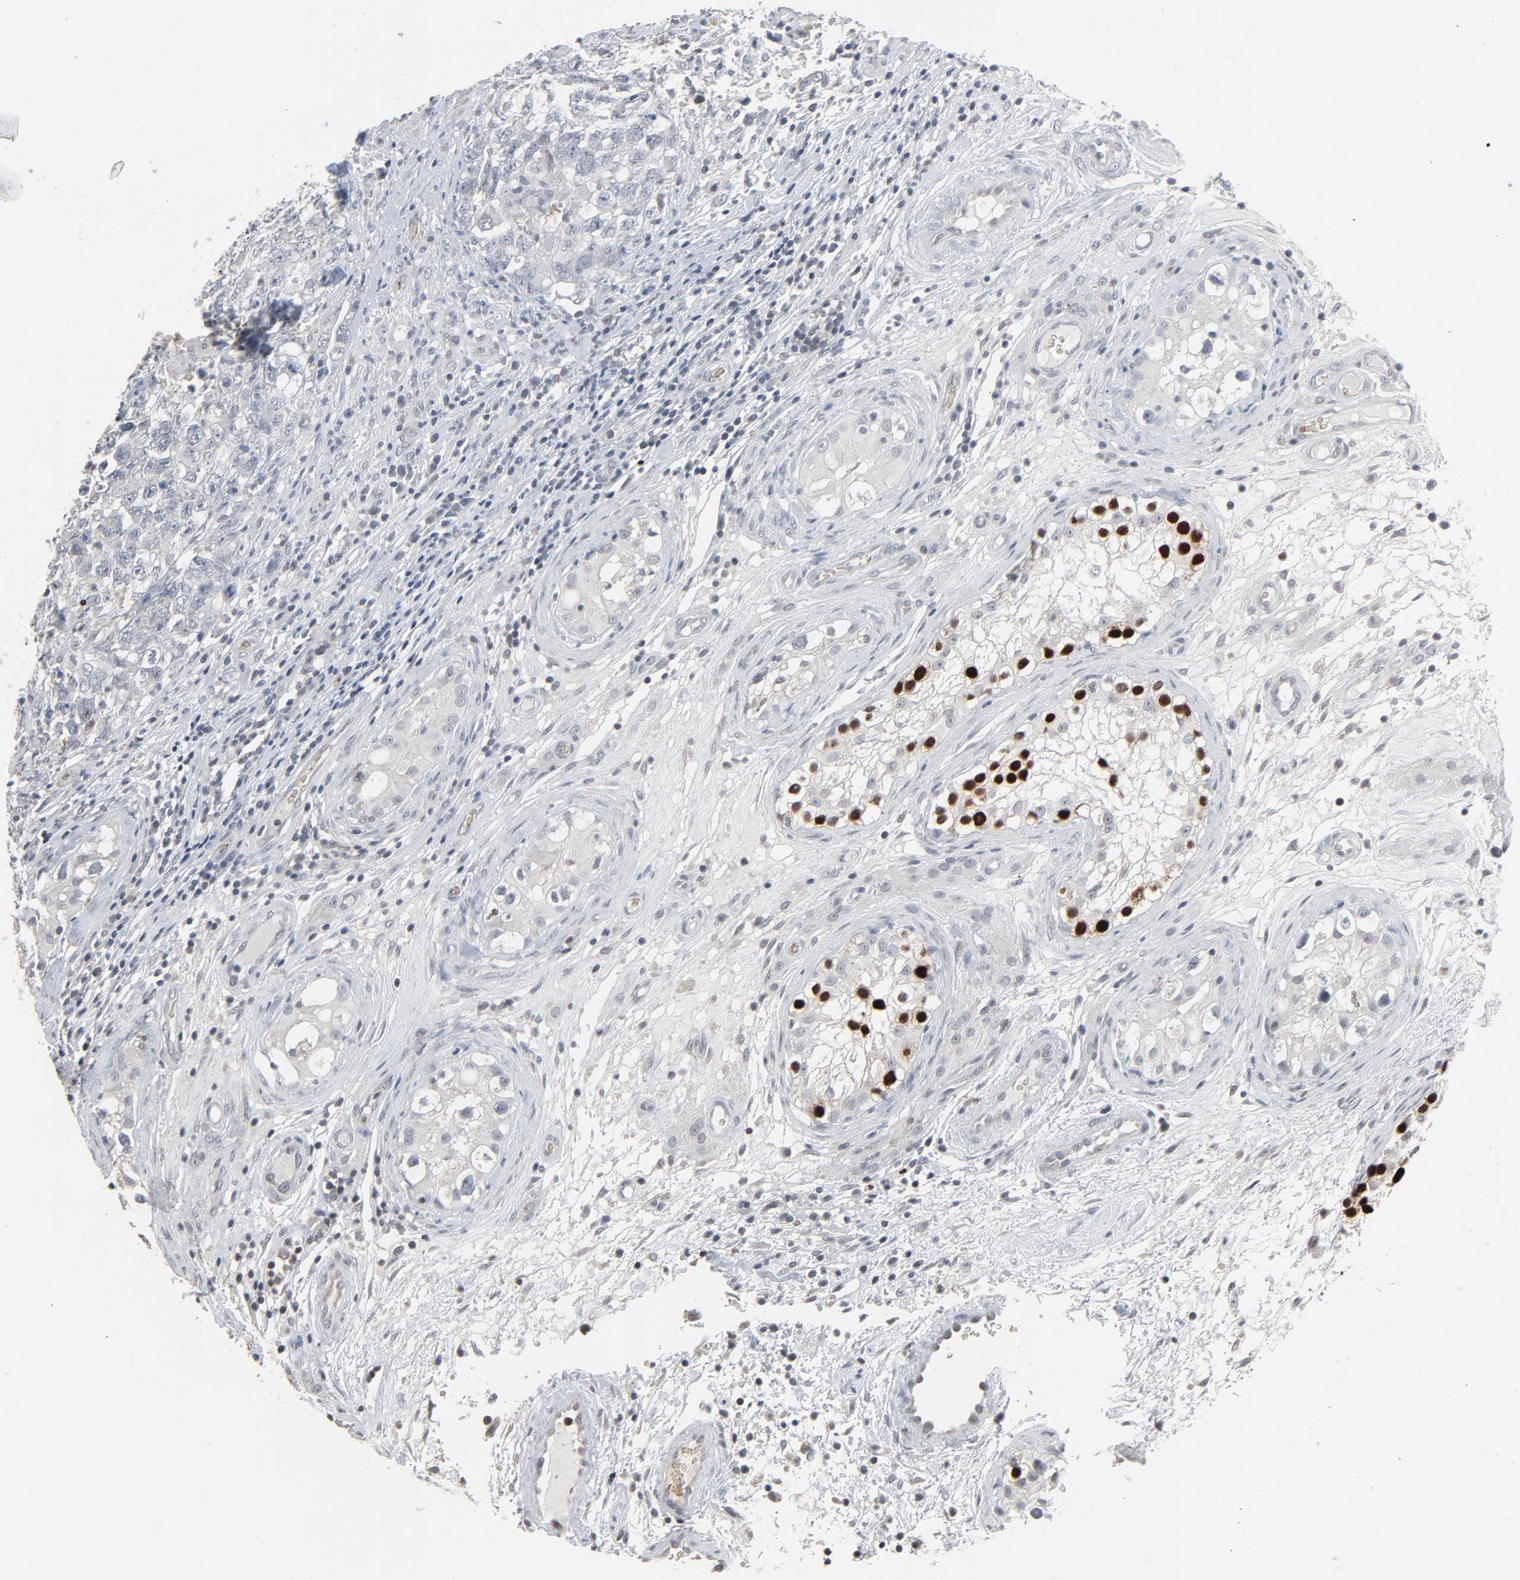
{"staining": {"intensity": "negative", "quantity": "none", "location": "none"}, "tissue": "testis cancer", "cell_type": "Tumor cells", "image_type": "cancer", "snomed": [{"axis": "morphology", "description": "Carcinoma, Embryonal, NOS"}, {"axis": "topography", "description": "Testis"}], "caption": "The image reveals no staining of tumor cells in testis embryonal carcinoma.", "gene": "SAGE1", "patient": {"sex": "male", "age": 31}}